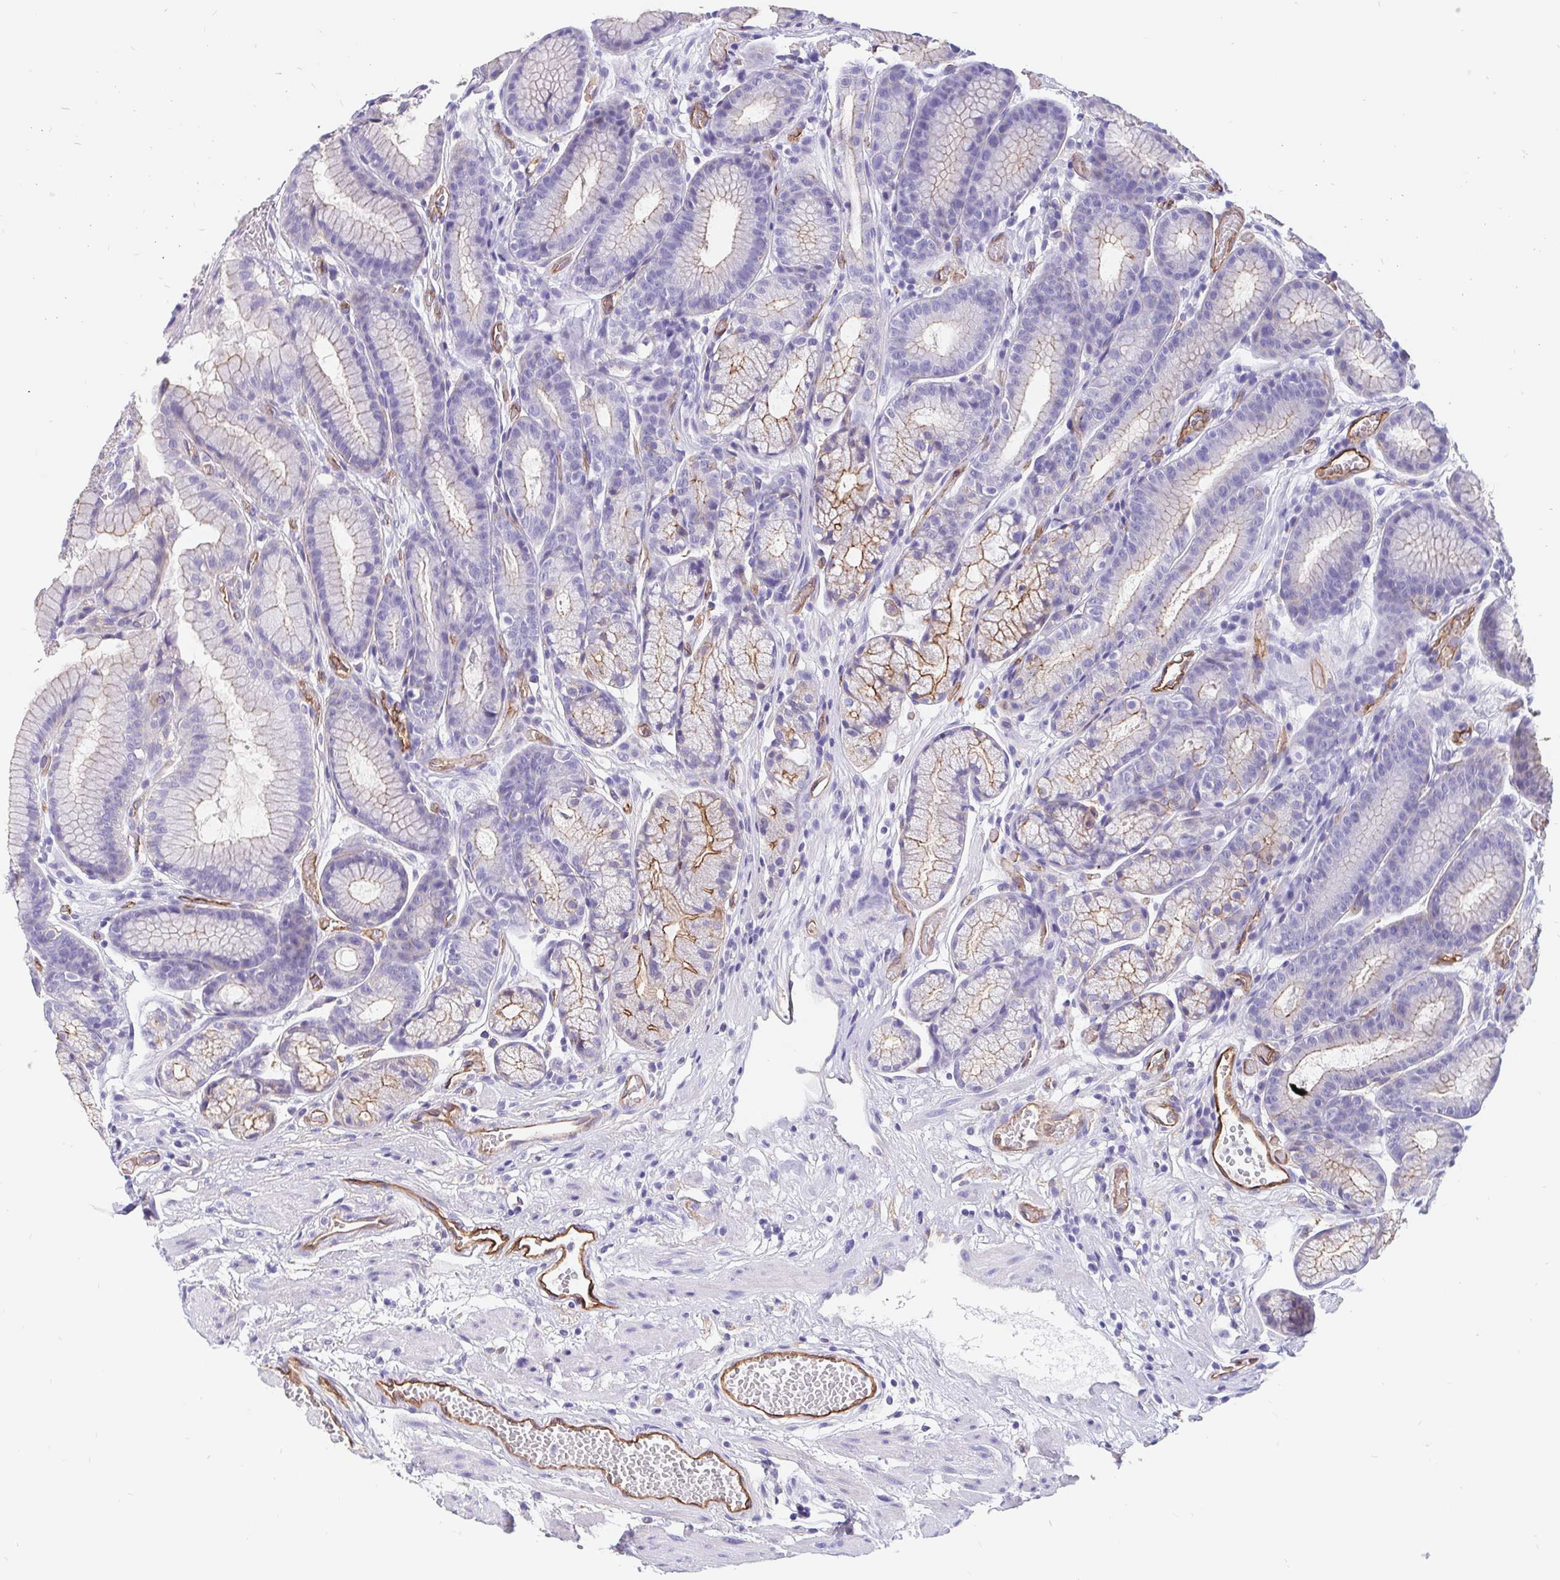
{"staining": {"intensity": "moderate", "quantity": "<25%", "location": "cytoplasmic/membranous"}, "tissue": "stomach", "cell_type": "Glandular cells", "image_type": "normal", "snomed": [{"axis": "morphology", "description": "Normal tissue, NOS"}, {"axis": "topography", "description": "Smooth muscle"}, {"axis": "topography", "description": "Stomach"}], "caption": "A brown stain shows moderate cytoplasmic/membranous expression of a protein in glandular cells of normal stomach. (Brightfield microscopy of DAB IHC at high magnification).", "gene": "LIMCH1", "patient": {"sex": "male", "age": 70}}